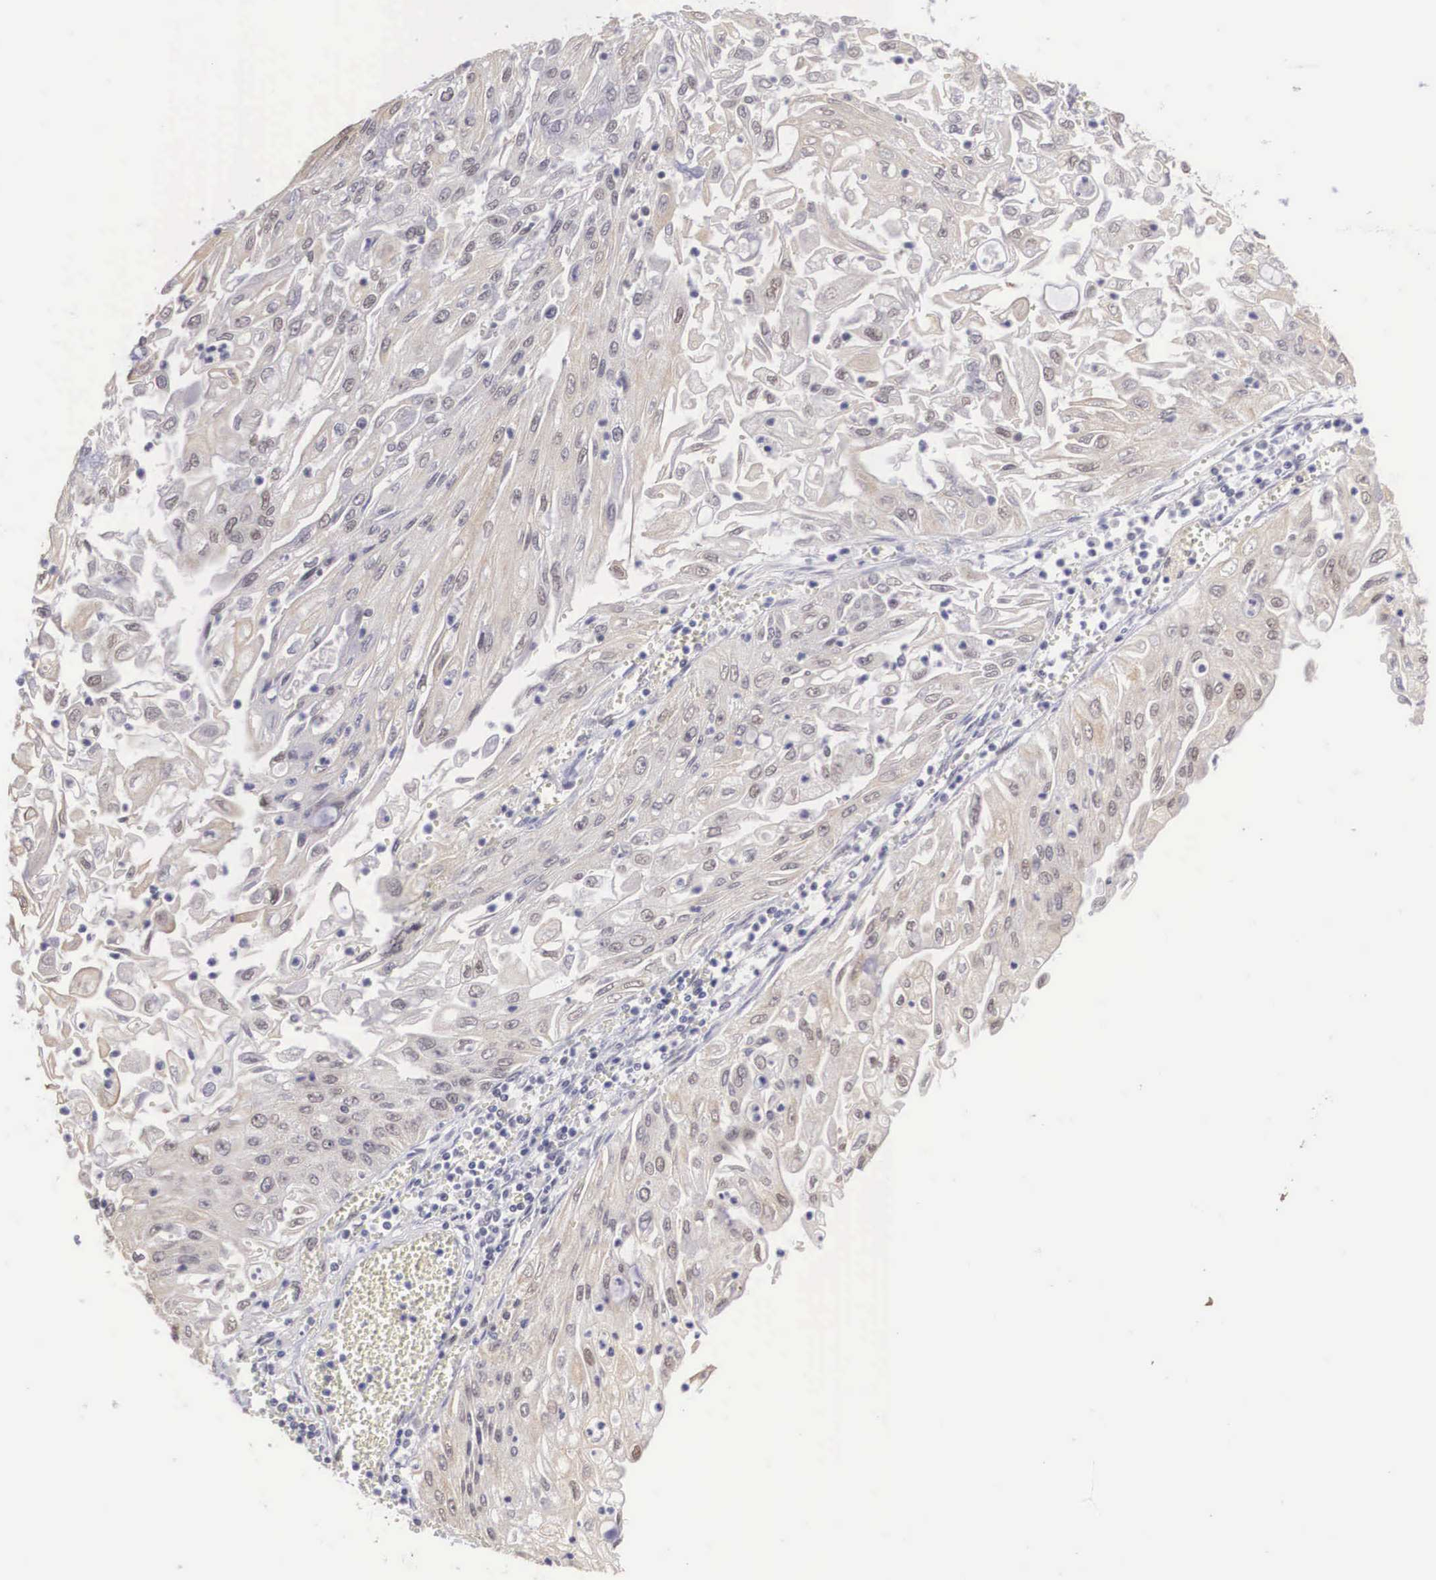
{"staining": {"intensity": "weak", "quantity": ">75%", "location": "cytoplasmic/membranous,nuclear"}, "tissue": "endometrial cancer", "cell_type": "Tumor cells", "image_type": "cancer", "snomed": [{"axis": "morphology", "description": "Adenocarcinoma, NOS"}, {"axis": "topography", "description": "Endometrium"}], "caption": "The histopathology image demonstrates a brown stain indicating the presence of a protein in the cytoplasmic/membranous and nuclear of tumor cells in adenocarcinoma (endometrial).", "gene": "NINL", "patient": {"sex": "female", "age": 75}}